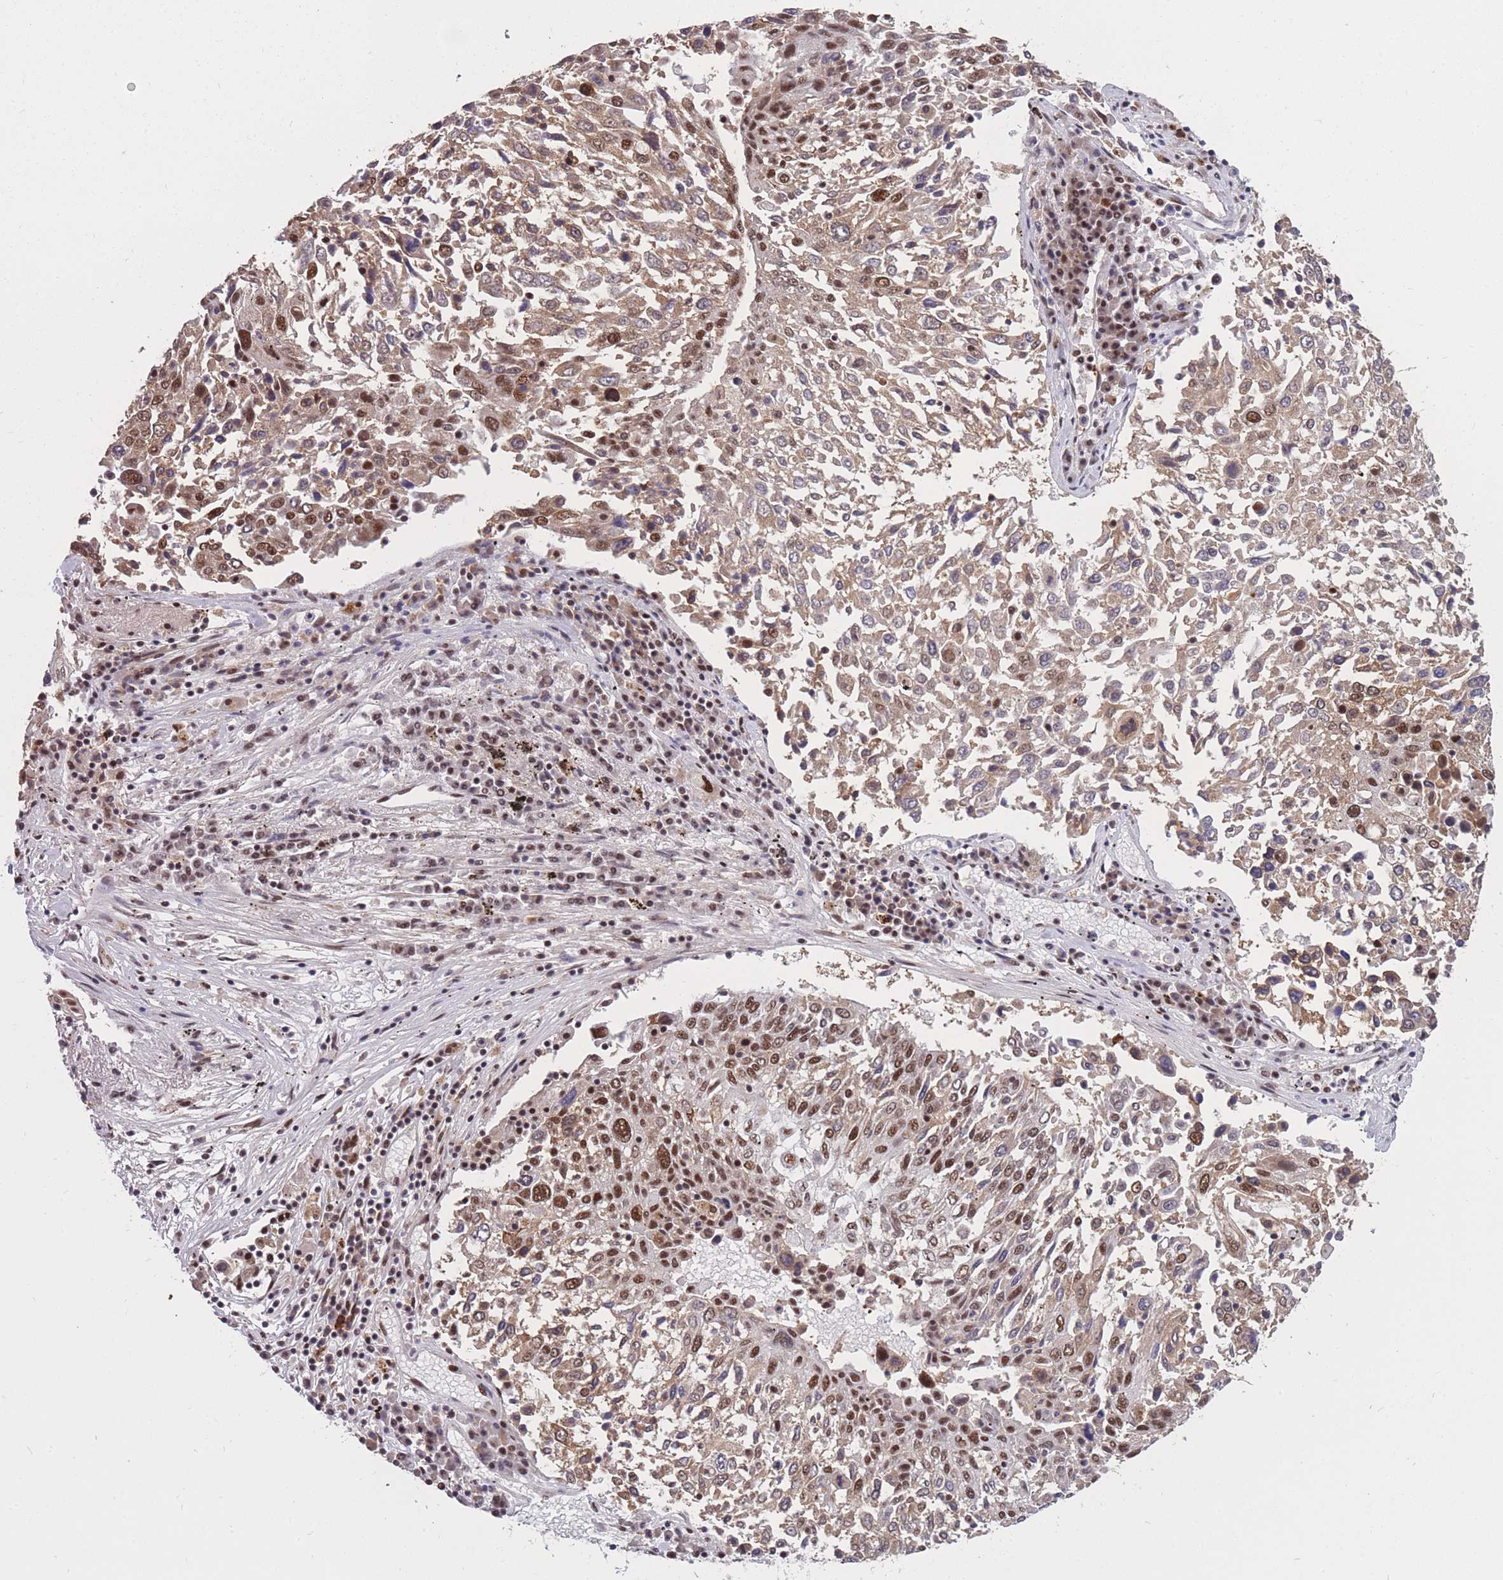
{"staining": {"intensity": "moderate", "quantity": ">75%", "location": "nuclear"}, "tissue": "lung cancer", "cell_type": "Tumor cells", "image_type": "cancer", "snomed": [{"axis": "morphology", "description": "Squamous cell carcinoma, NOS"}, {"axis": "topography", "description": "Lung"}], "caption": "There is medium levels of moderate nuclear staining in tumor cells of lung squamous cell carcinoma, as demonstrated by immunohistochemical staining (brown color).", "gene": "PRPF19", "patient": {"sex": "male", "age": 65}}